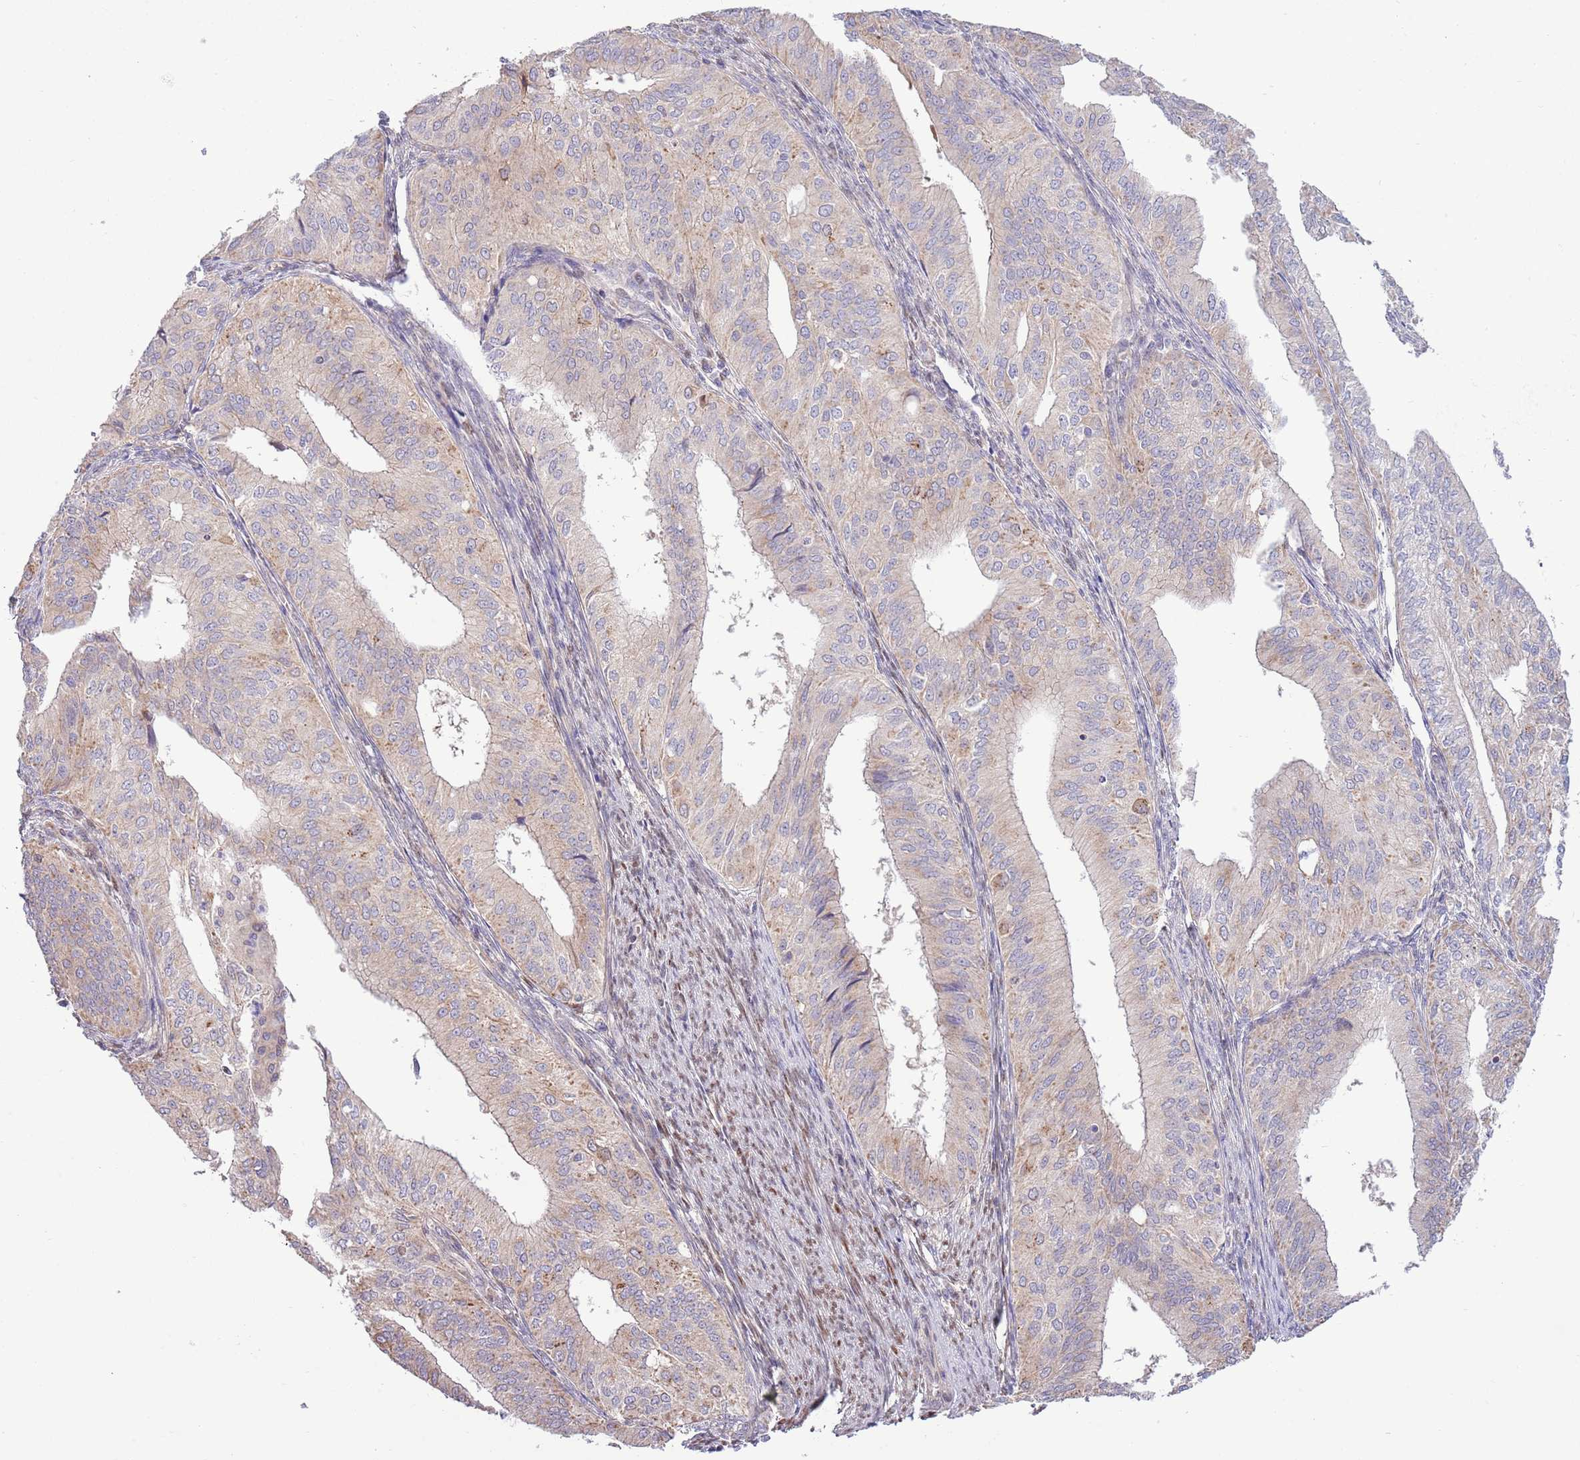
{"staining": {"intensity": "weak", "quantity": "25%-75%", "location": "cytoplasmic/membranous"}, "tissue": "endometrial cancer", "cell_type": "Tumor cells", "image_type": "cancer", "snomed": [{"axis": "morphology", "description": "Adenocarcinoma, NOS"}, {"axis": "topography", "description": "Endometrium"}], "caption": "Adenocarcinoma (endometrial) stained with IHC demonstrates weak cytoplasmic/membranous staining in approximately 25%-75% of tumor cells.", "gene": "ARL2BP", "patient": {"sex": "female", "age": 50}}